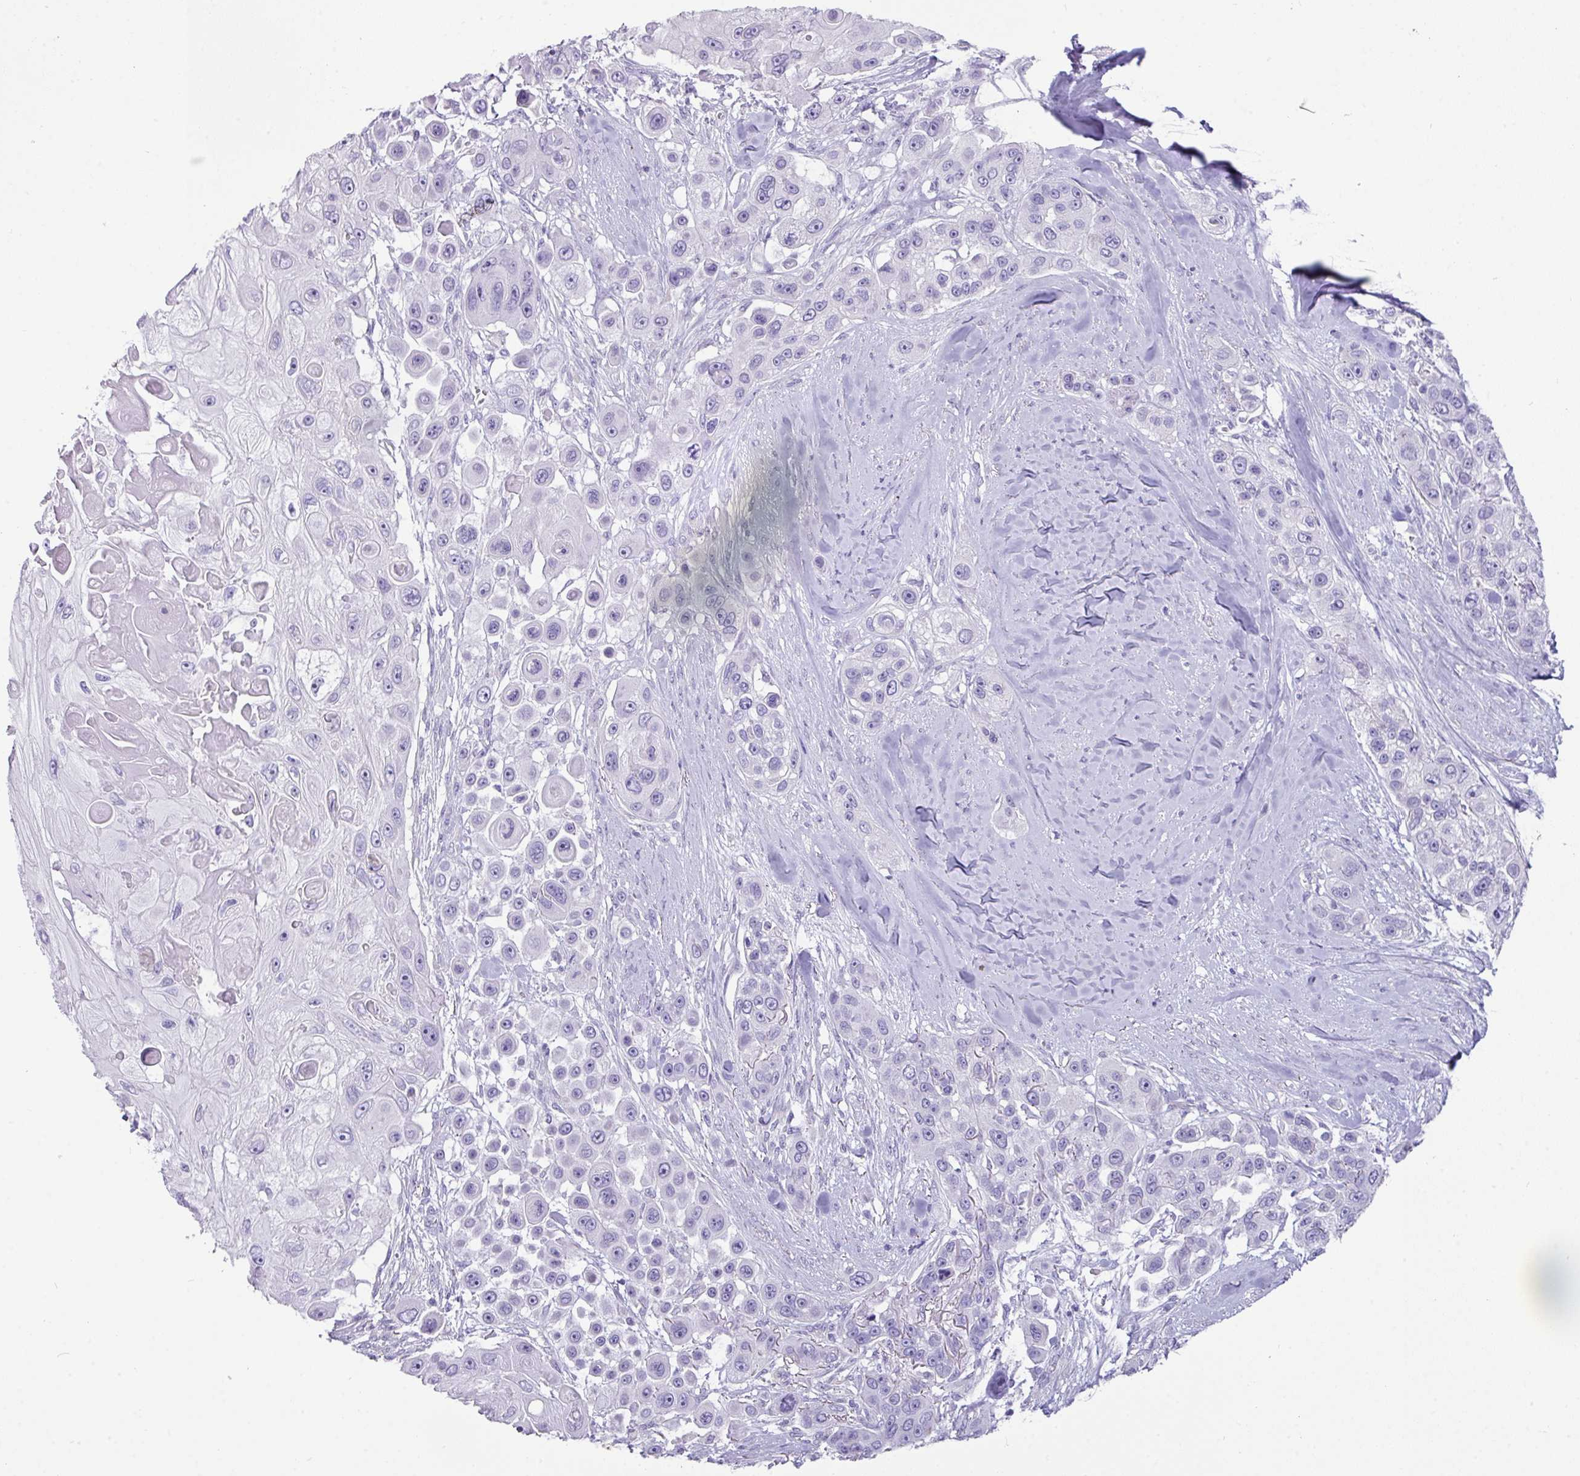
{"staining": {"intensity": "negative", "quantity": "none", "location": "none"}, "tissue": "skin cancer", "cell_type": "Tumor cells", "image_type": "cancer", "snomed": [{"axis": "morphology", "description": "Squamous cell carcinoma, NOS"}, {"axis": "topography", "description": "Skin"}], "caption": "Immunohistochemical staining of squamous cell carcinoma (skin) shows no significant expression in tumor cells.", "gene": "ZNF524", "patient": {"sex": "male", "age": 67}}